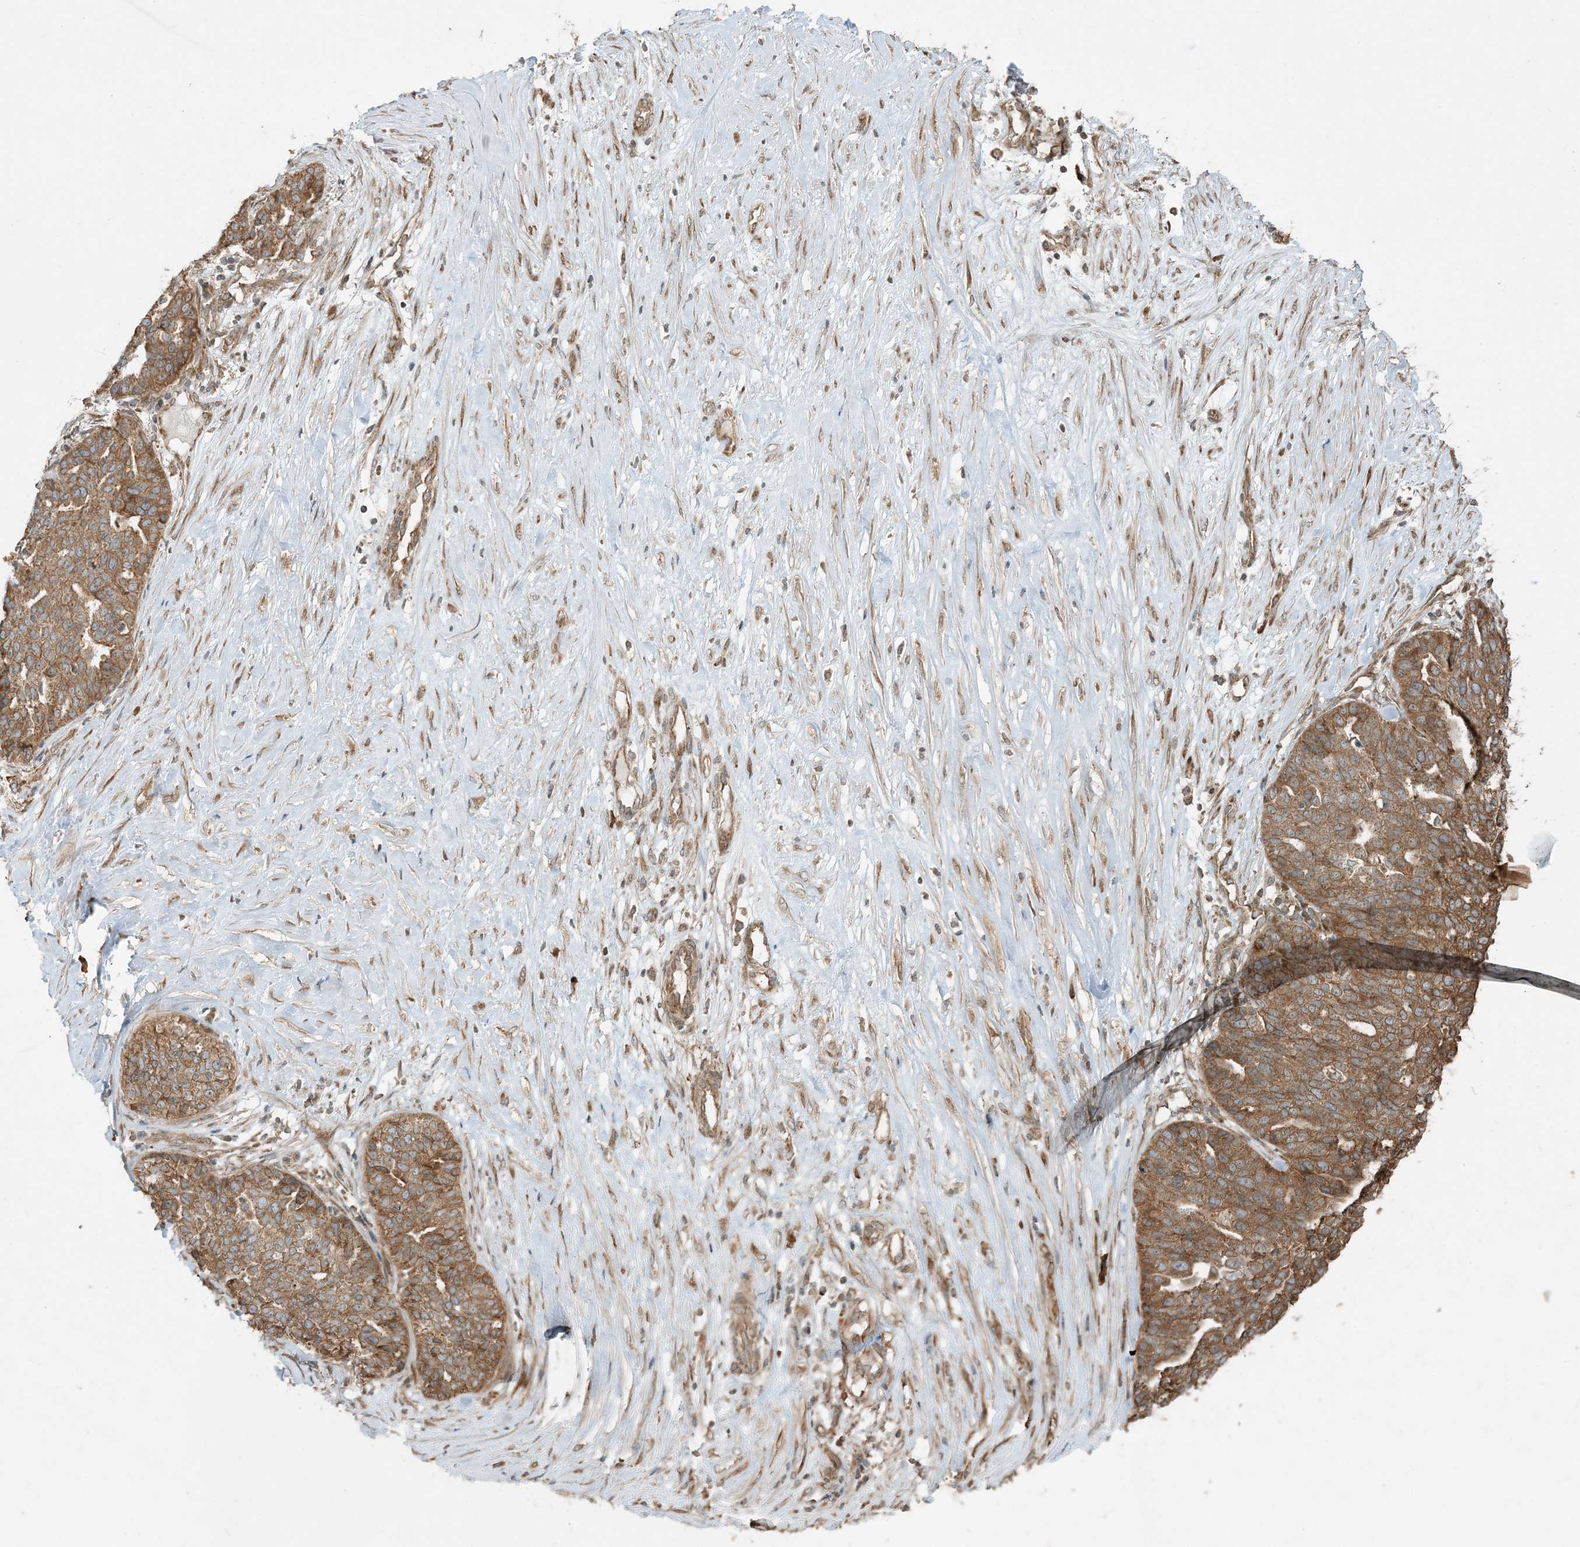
{"staining": {"intensity": "moderate", "quantity": ">75%", "location": "cytoplasmic/membranous"}, "tissue": "ovarian cancer", "cell_type": "Tumor cells", "image_type": "cancer", "snomed": [{"axis": "morphology", "description": "Cystadenocarcinoma, serous, NOS"}, {"axis": "topography", "description": "Ovary"}], "caption": "This micrograph reveals ovarian serous cystadenocarcinoma stained with immunohistochemistry (IHC) to label a protein in brown. The cytoplasmic/membranous of tumor cells show moderate positivity for the protein. Nuclei are counter-stained blue.", "gene": "COMMD8", "patient": {"sex": "female", "age": 59}}